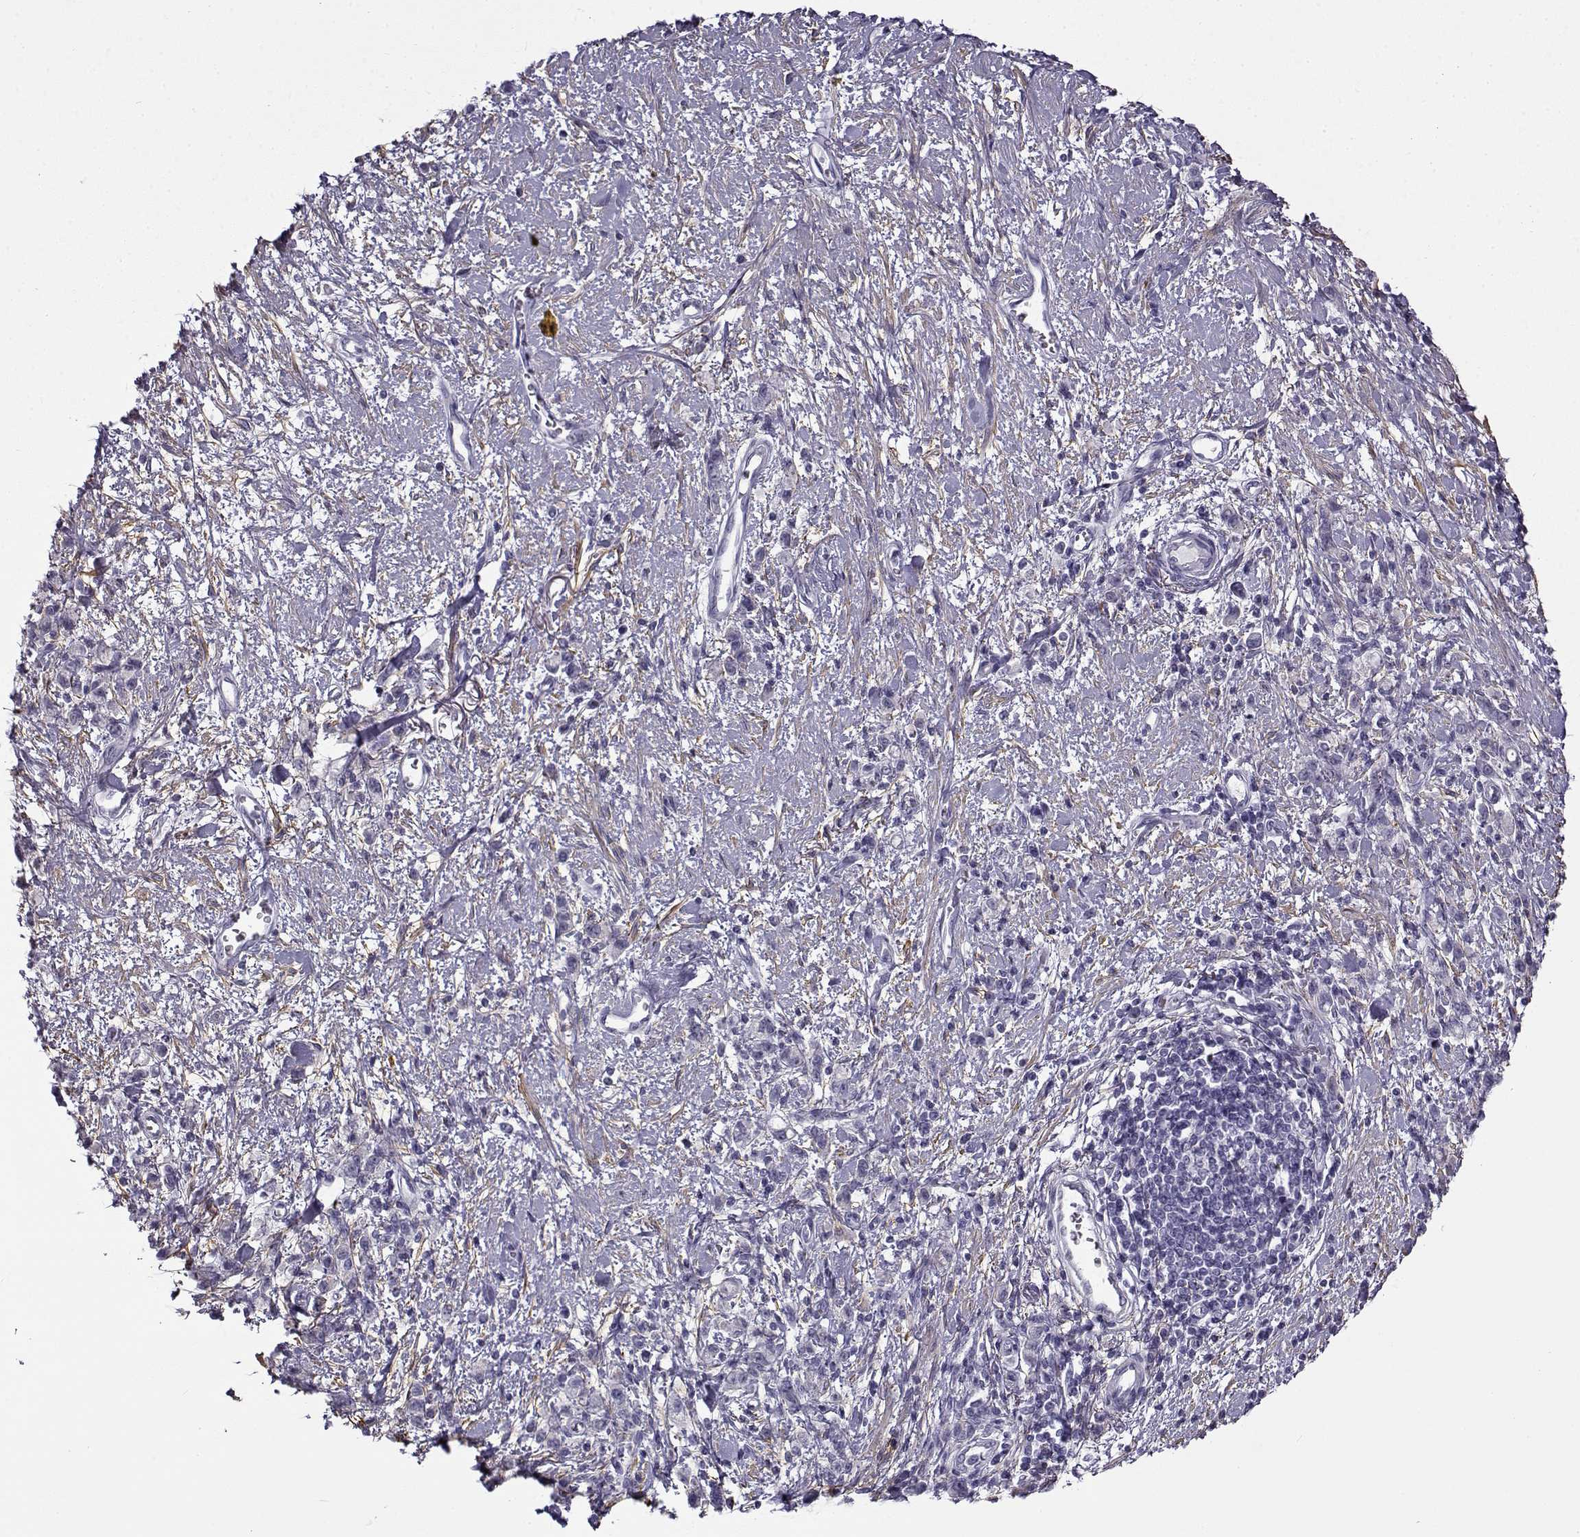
{"staining": {"intensity": "negative", "quantity": "none", "location": "none"}, "tissue": "stomach cancer", "cell_type": "Tumor cells", "image_type": "cancer", "snomed": [{"axis": "morphology", "description": "Adenocarcinoma, NOS"}, {"axis": "topography", "description": "Stomach"}], "caption": "Stomach cancer (adenocarcinoma) was stained to show a protein in brown. There is no significant staining in tumor cells.", "gene": "GTSF1L", "patient": {"sex": "male", "age": 77}}